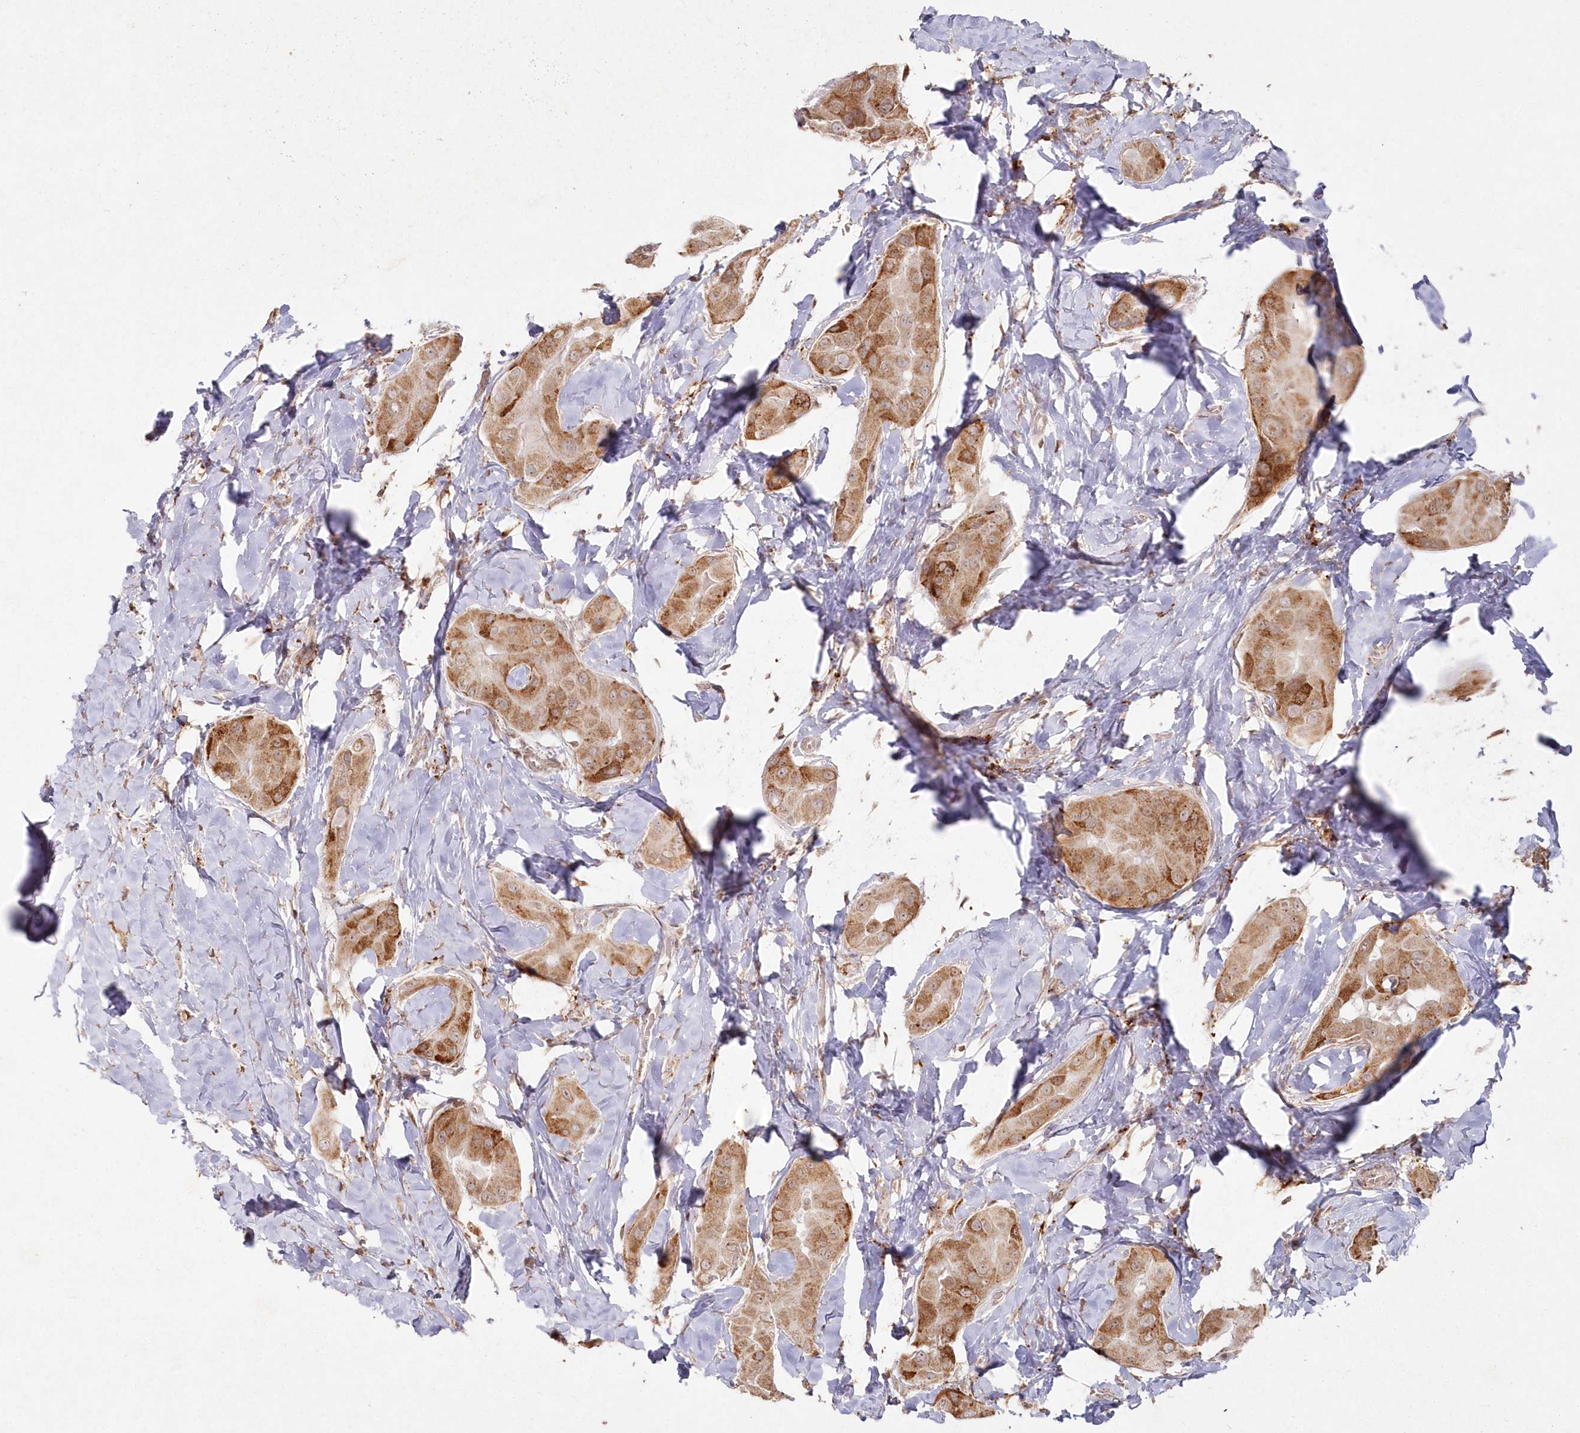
{"staining": {"intensity": "moderate", "quantity": ">75%", "location": "cytoplasmic/membranous"}, "tissue": "thyroid cancer", "cell_type": "Tumor cells", "image_type": "cancer", "snomed": [{"axis": "morphology", "description": "Papillary adenocarcinoma, NOS"}, {"axis": "topography", "description": "Thyroid gland"}], "caption": "A brown stain highlights moderate cytoplasmic/membranous expression of a protein in human thyroid cancer tumor cells.", "gene": "ARSB", "patient": {"sex": "male", "age": 33}}